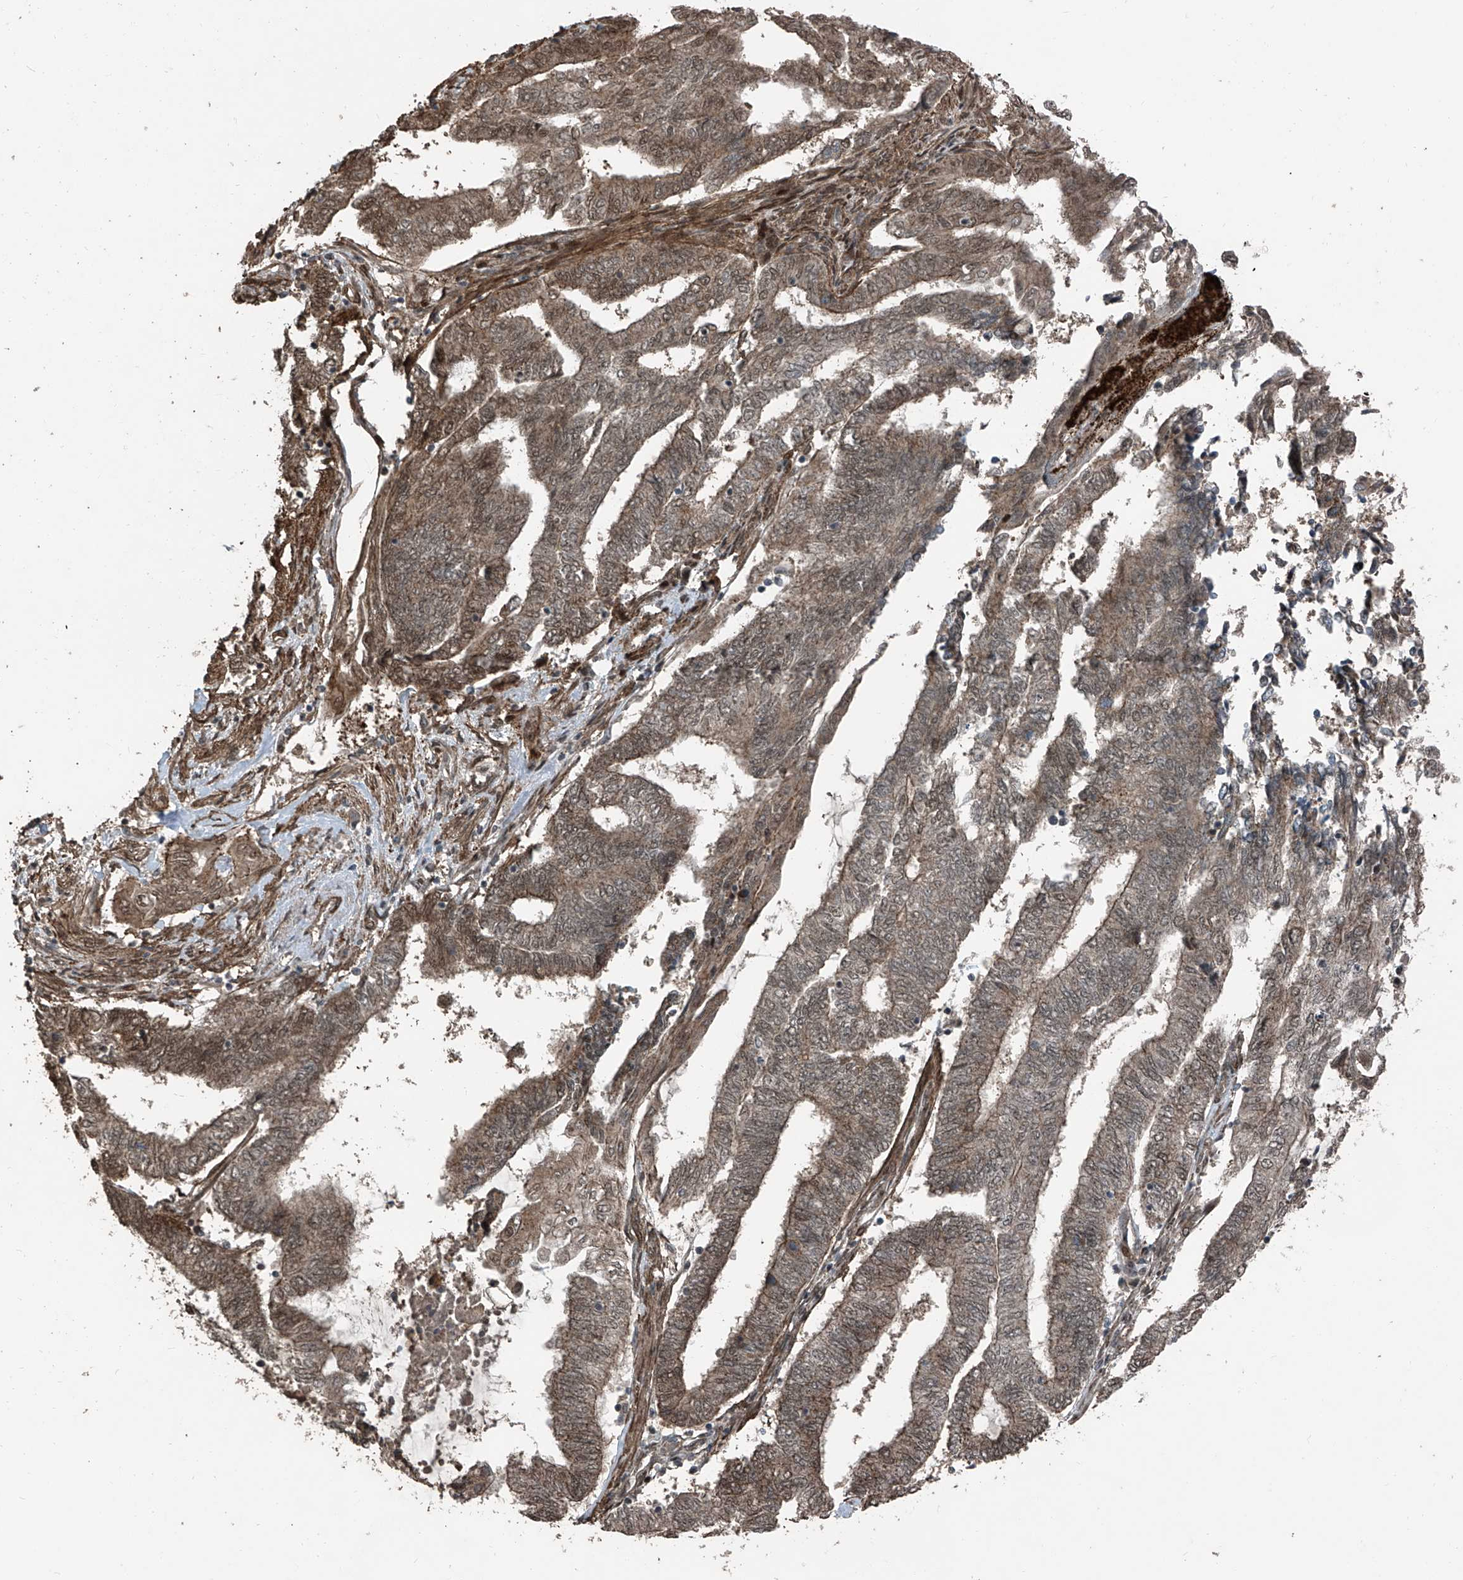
{"staining": {"intensity": "moderate", "quantity": ">75%", "location": "cytoplasmic/membranous,nuclear"}, "tissue": "endometrial cancer", "cell_type": "Tumor cells", "image_type": "cancer", "snomed": [{"axis": "morphology", "description": "Adenocarcinoma, NOS"}, {"axis": "topography", "description": "Uterus"}, {"axis": "topography", "description": "Endometrium"}], "caption": "Endometrial cancer was stained to show a protein in brown. There is medium levels of moderate cytoplasmic/membranous and nuclear expression in approximately >75% of tumor cells.", "gene": "ZNF570", "patient": {"sex": "female", "age": 70}}